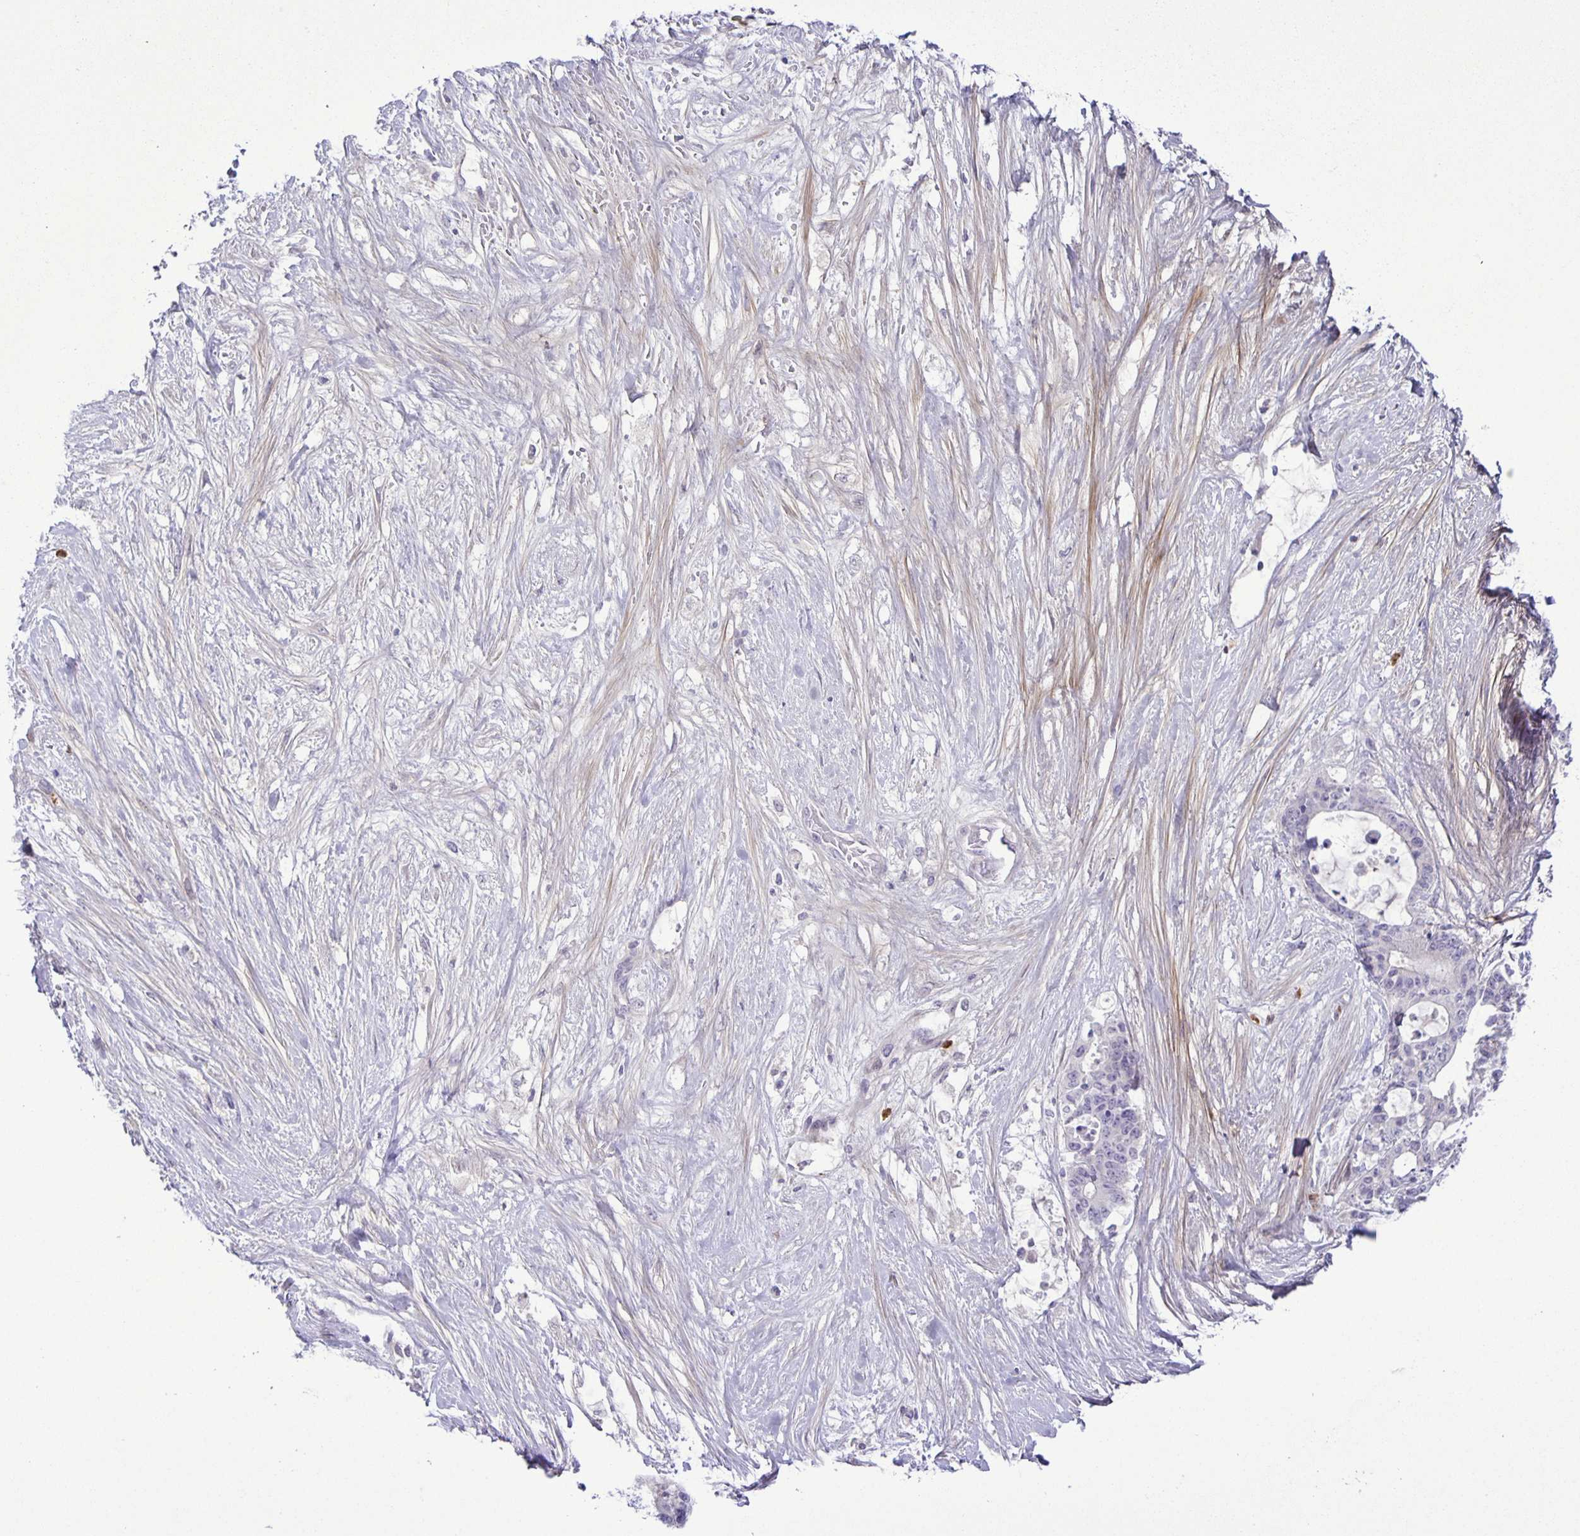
{"staining": {"intensity": "negative", "quantity": "none", "location": "none"}, "tissue": "liver cancer", "cell_type": "Tumor cells", "image_type": "cancer", "snomed": [{"axis": "morphology", "description": "Normal tissue, NOS"}, {"axis": "morphology", "description": "Cholangiocarcinoma"}, {"axis": "topography", "description": "Liver"}, {"axis": "topography", "description": "Peripheral nerve tissue"}], "caption": "Tumor cells show no significant protein staining in liver cholangiocarcinoma.", "gene": "ADCK1", "patient": {"sex": "female", "age": 73}}